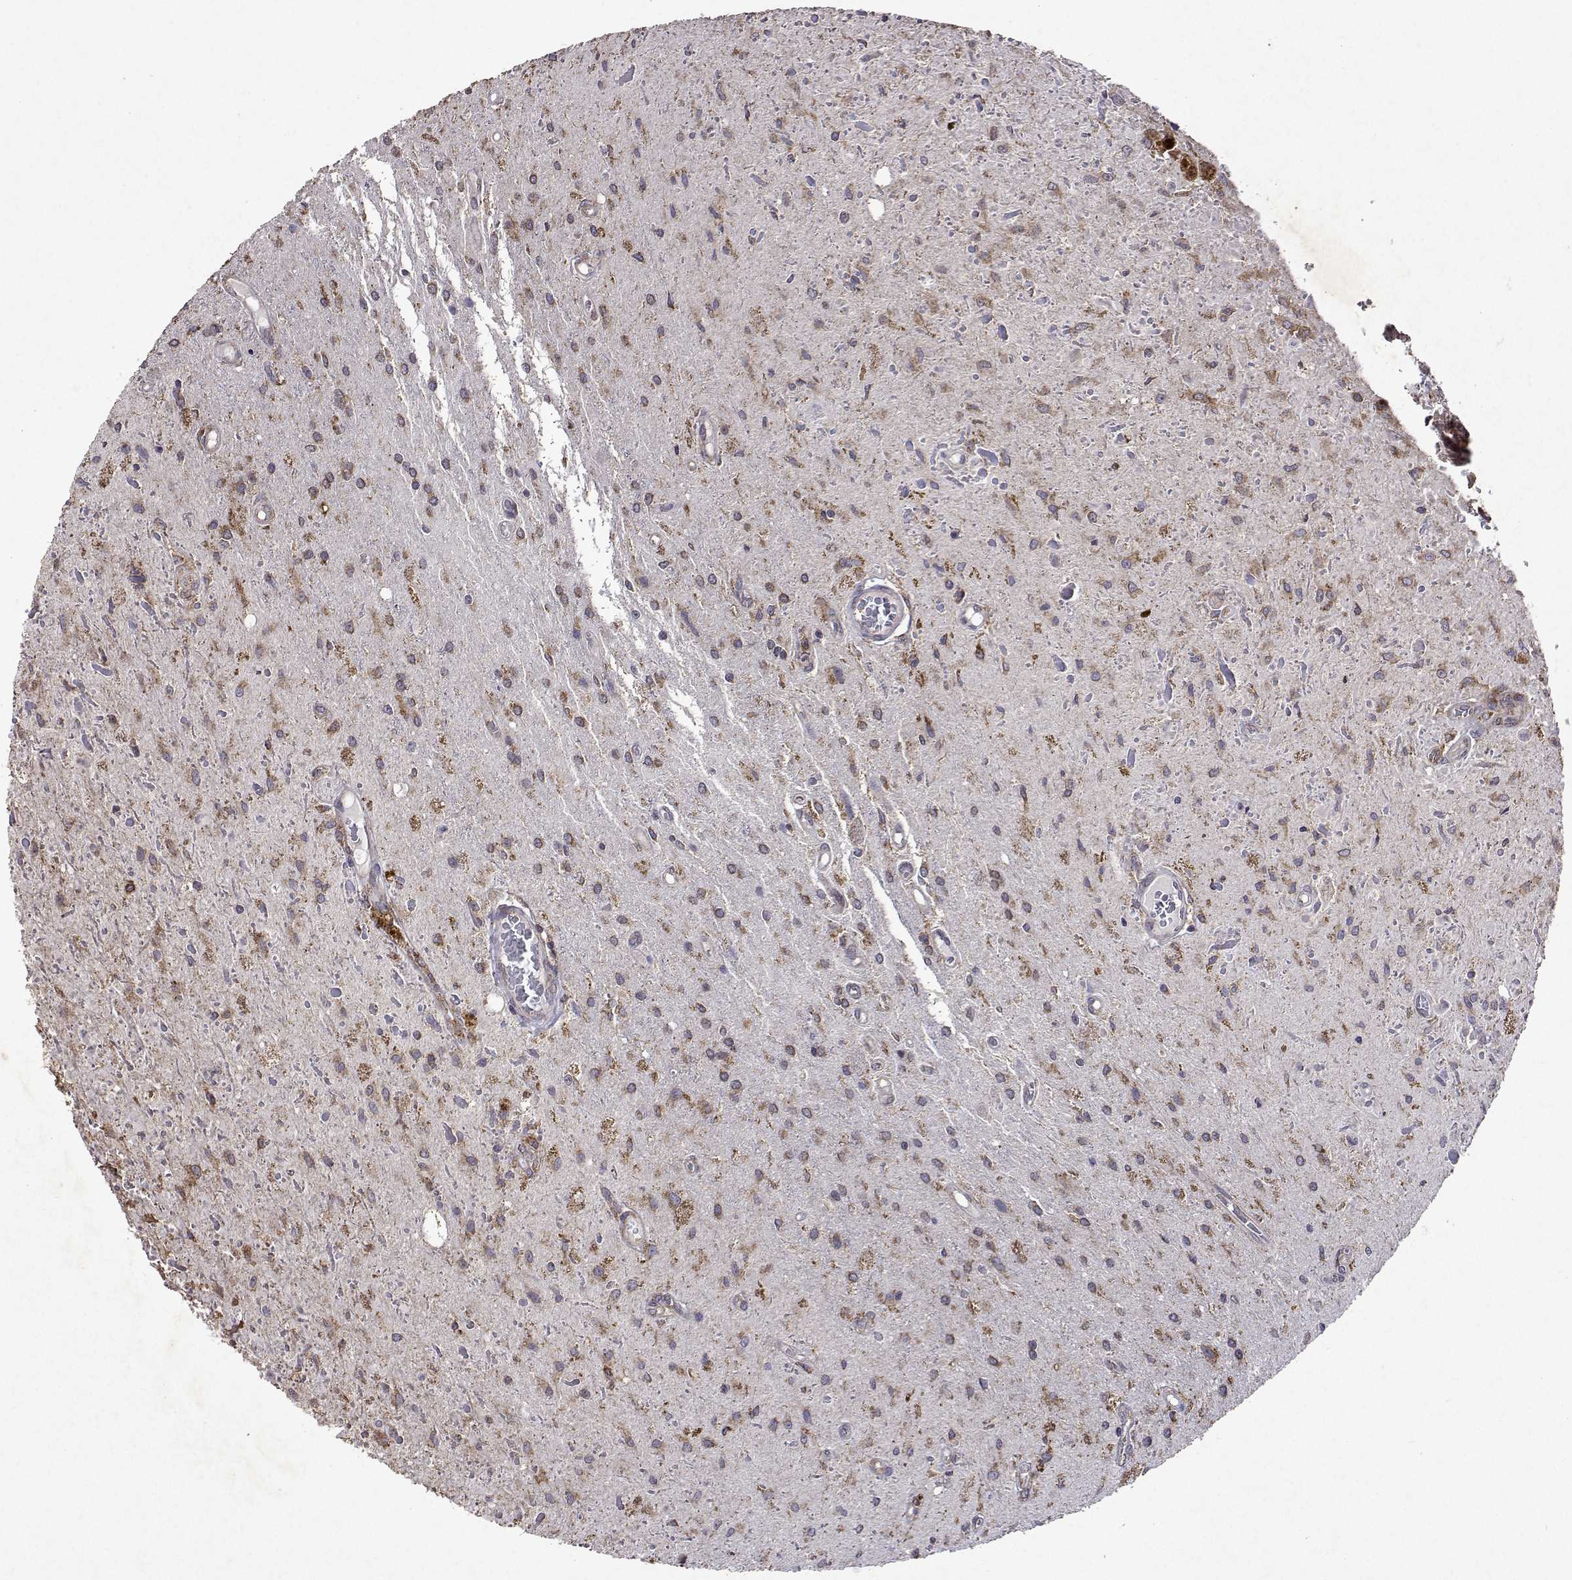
{"staining": {"intensity": "moderate", "quantity": "25%-75%", "location": "cytoplasmic/membranous"}, "tissue": "glioma", "cell_type": "Tumor cells", "image_type": "cancer", "snomed": [{"axis": "morphology", "description": "Glioma, malignant, Low grade"}, {"axis": "topography", "description": "Cerebellum"}], "caption": "An image showing moderate cytoplasmic/membranous staining in approximately 25%-75% of tumor cells in malignant low-grade glioma, as visualized by brown immunohistochemical staining.", "gene": "TARBP2", "patient": {"sex": "female", "age": 14}}